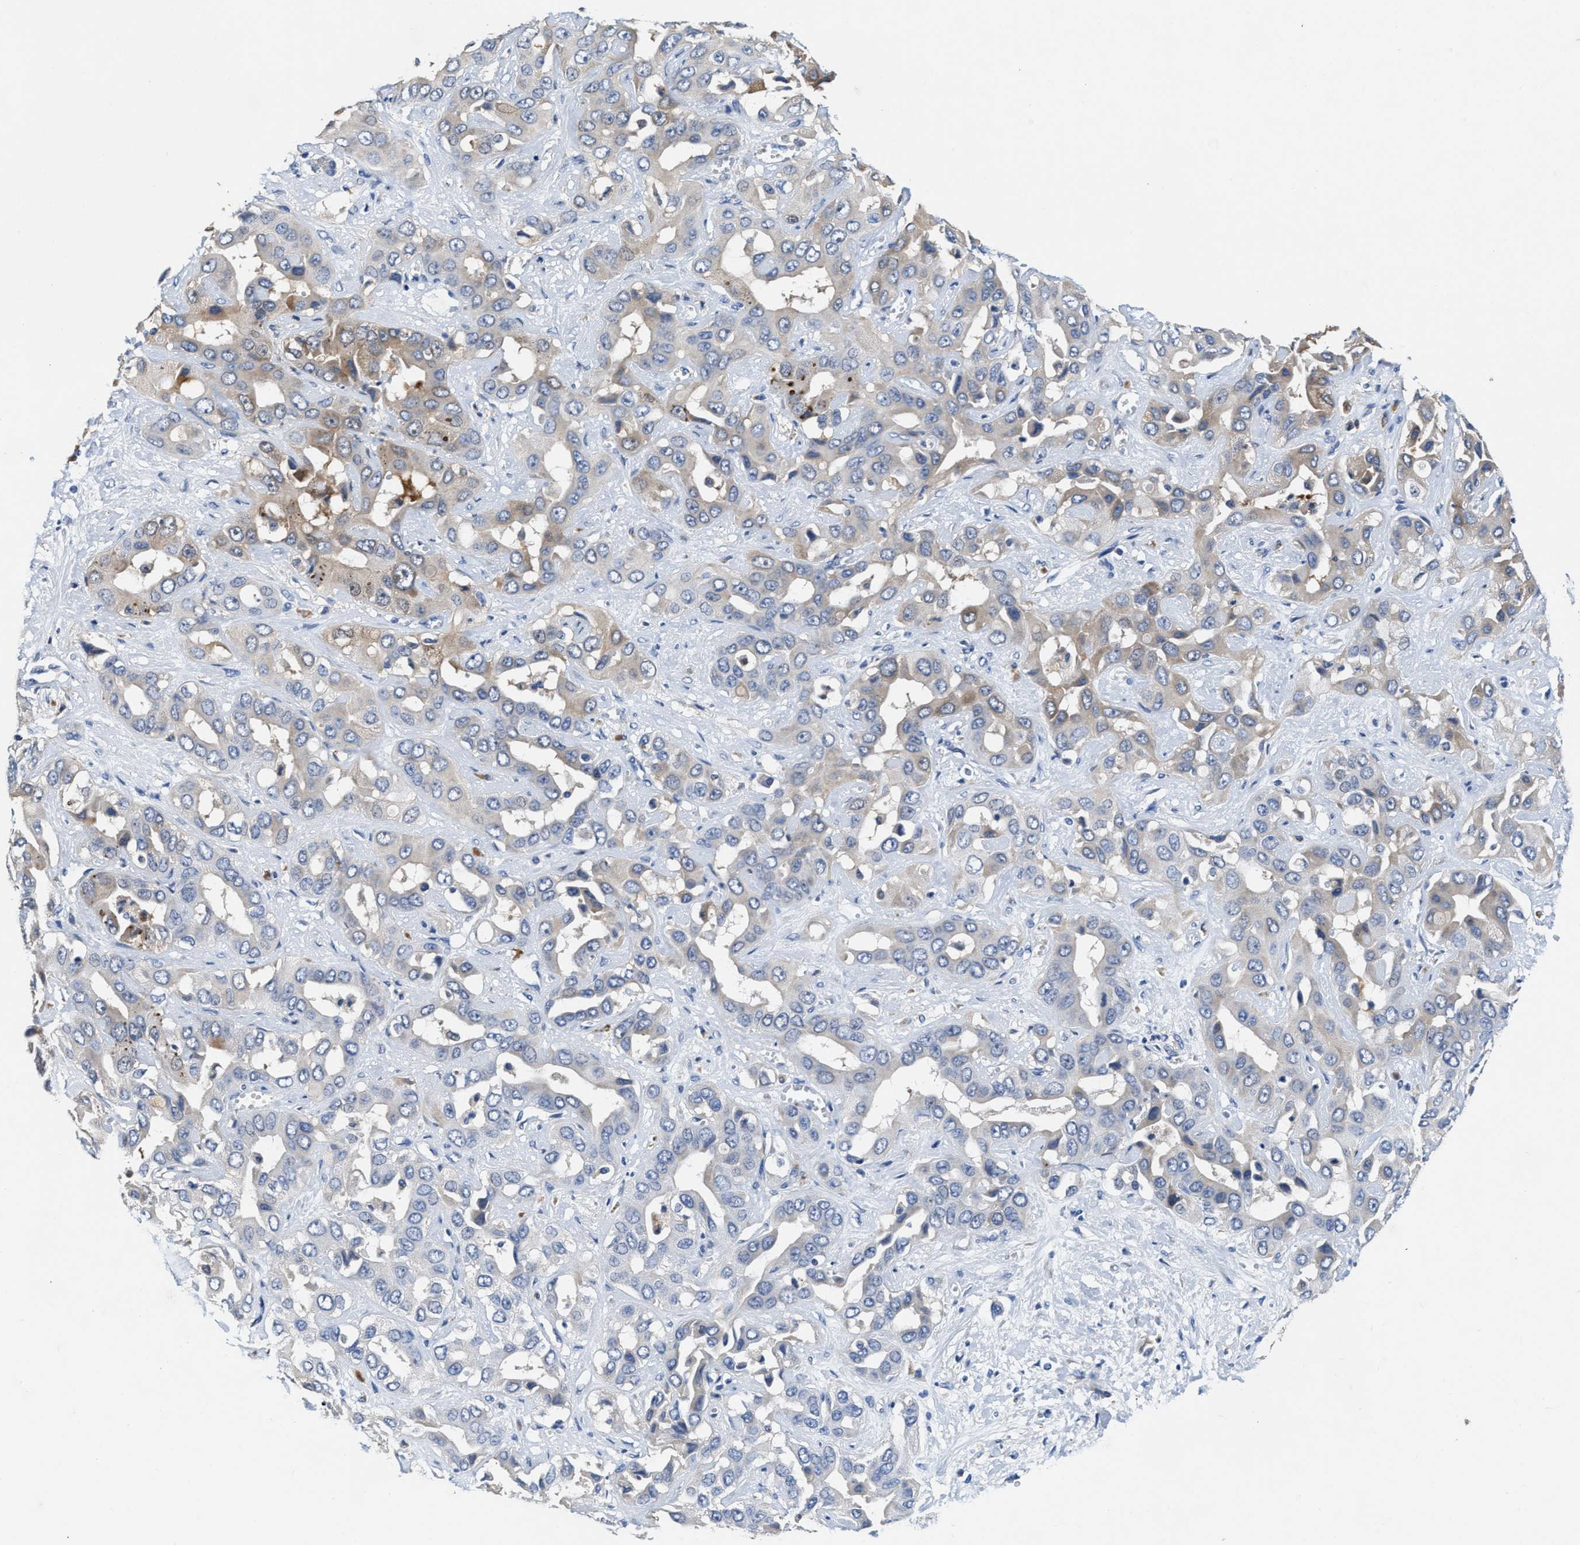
{"staining": {"intensity": "weak", "quantity": "<25%", "location": "cytoplasmic/membranous"}, "tissue": "liver cancer", "cell_type": "Tumor cells", "image_type": "cancer", "snomed": [{"axis": "morphology", "description": "Cholangiocarcinoma"}, {"axis": "topography", "description": "Liver"}], "caption": "High magnification brightfield microscopy of cholangiocarcinoma (liver) stained with DAB (brown) and counterstained with hematoxylin (blue): tumor cells show no significant positivity.", "gene": "PEG10", "patient": {"sex": "female", "age": 52}}